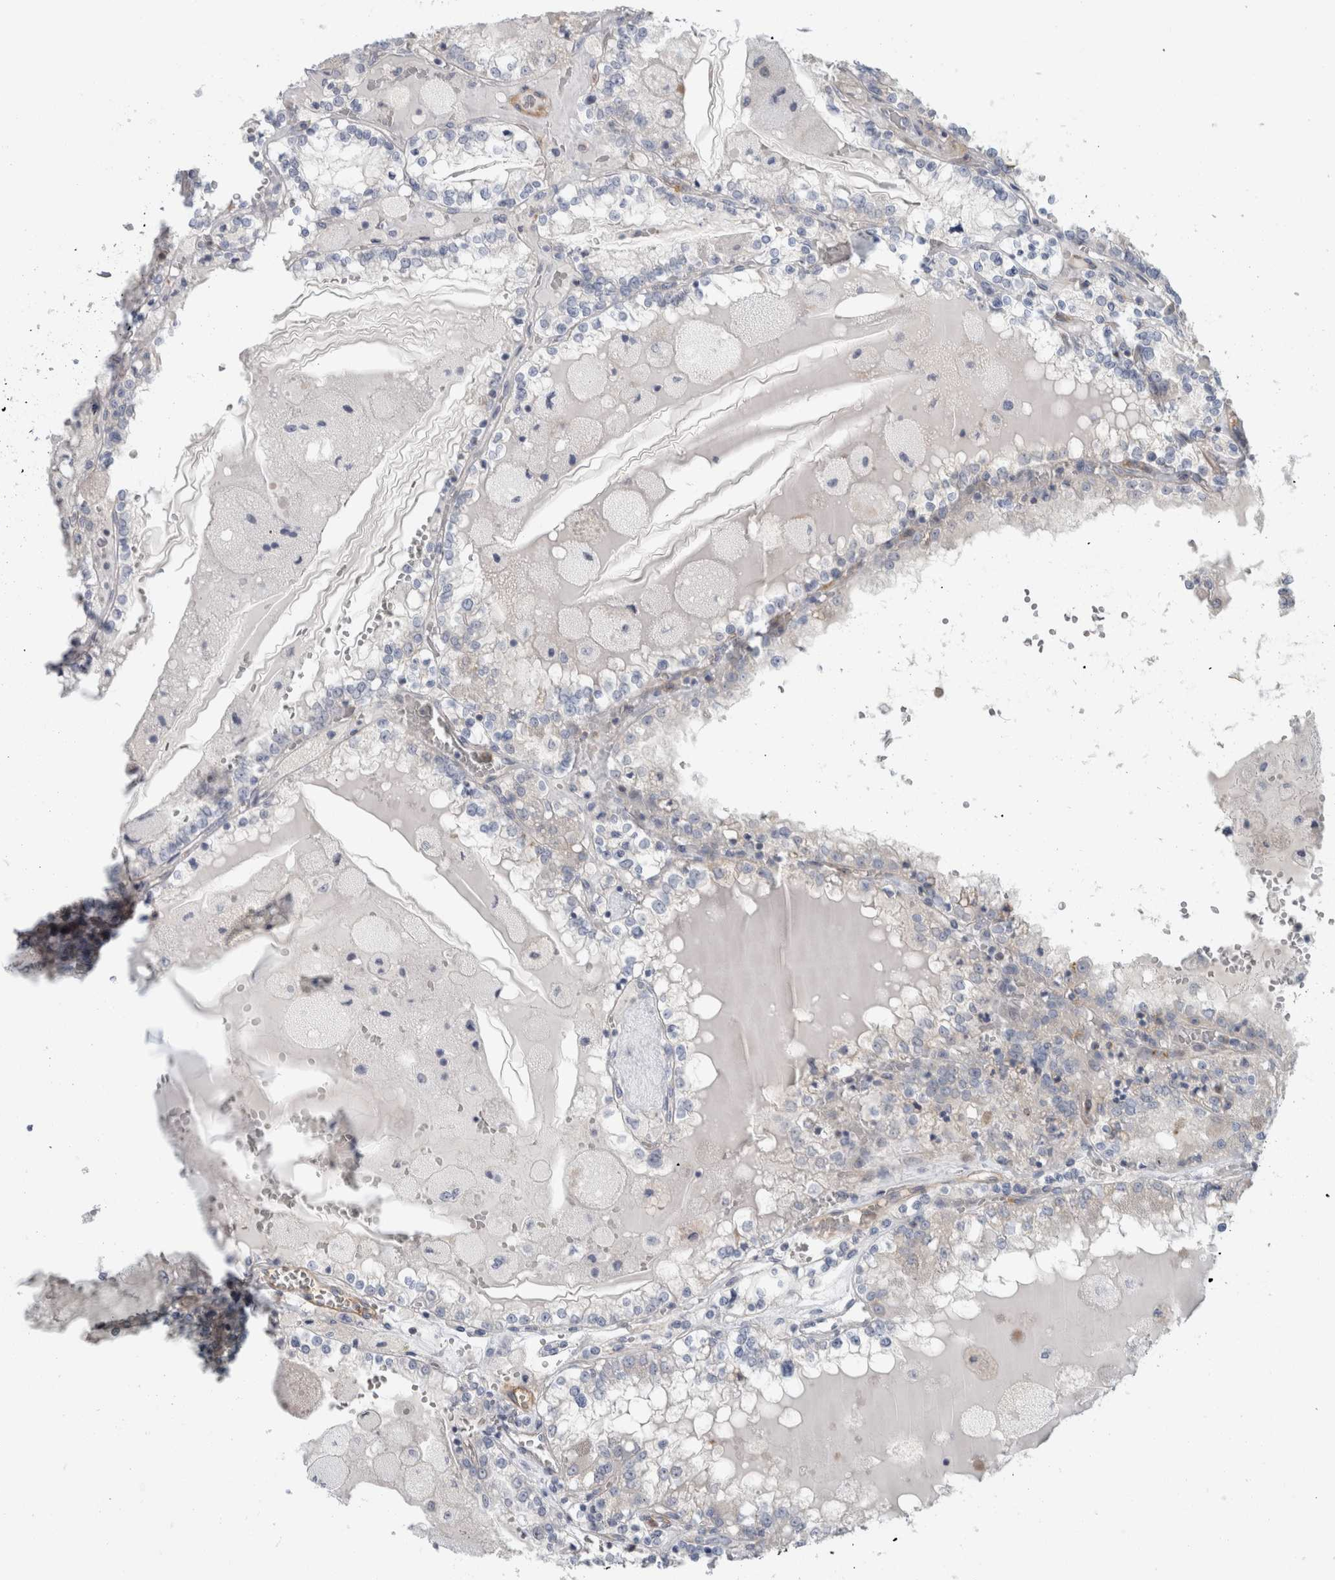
{"staining": {"intensity": "negative", "quantity": "none", "location": "none"}, "tissue": "renal cancer", "cell_type": "Tumor cells", "image_type": "cancer", "snomed": [{"axis": "morphology", "description": "Adenocarcinoma, NOS"}, {"axis": "topography", "description": "Kidney"}], "caption": "There is no significant staining in tumor cells of renal adenocarcinoma.", "gene": "CD55", "patient": {"sex": "female", "age": 56}}